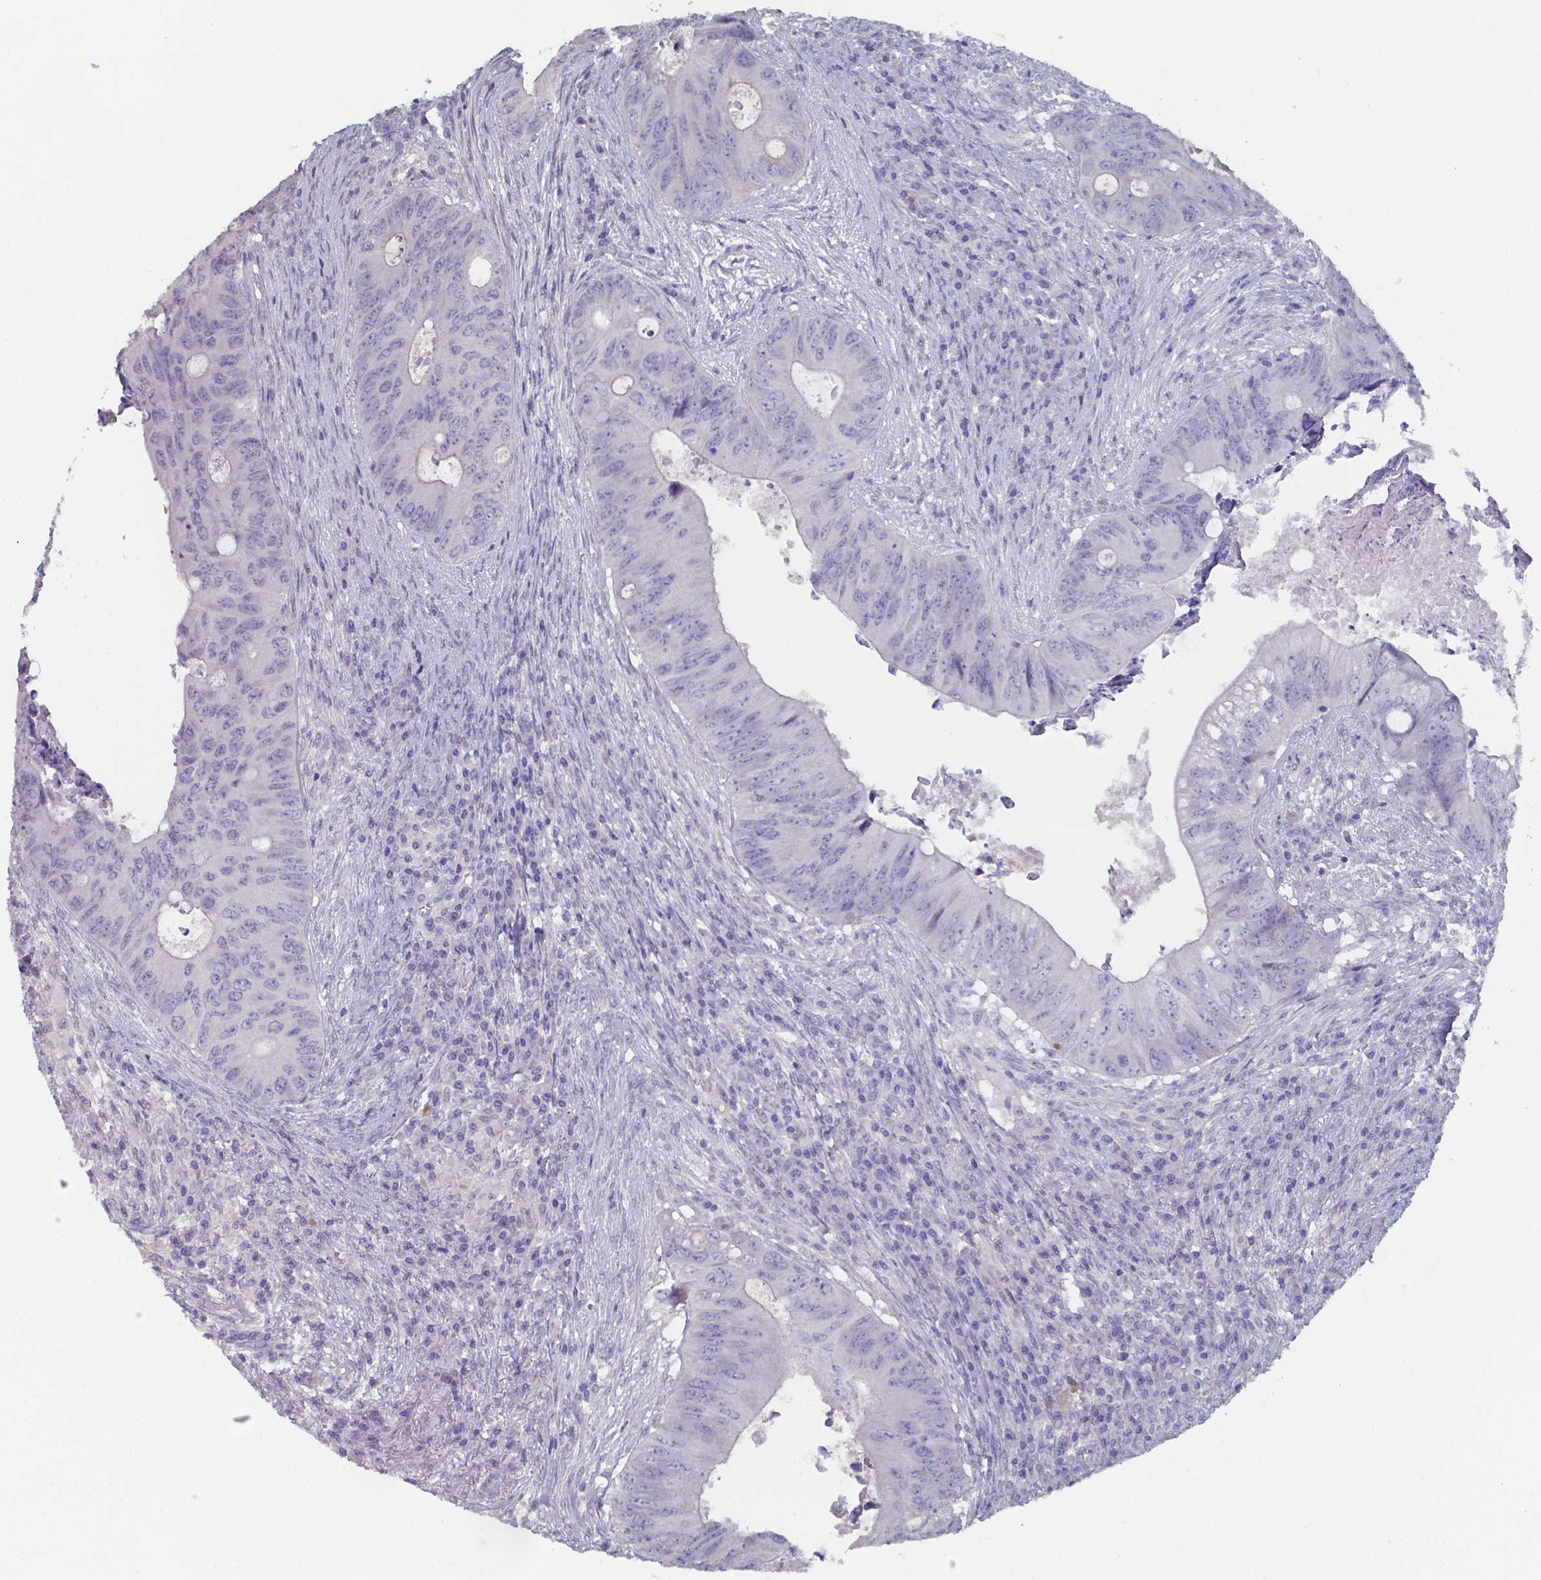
{"staining": {"intensity": "negative", "quantity": "none", "location": "none"}, "tissue": "colorectal cancer", "cell_type": "Tumor cells", "image_type": "cancer", "snomed": [{"axis": "morphology", "description": "Adenocarcinoma, NOS"}, {"axis": "topography", "description": "Colon"}], "caption": "There is no significant expression in tumor cells of colorectal cancer. (DAB (3,3'-diaminobenzidine) IHC visualized using brightfield microscopy, high magnification).", "gene": "BTBD17", "patient": {"sex": "female", "age": 74}}